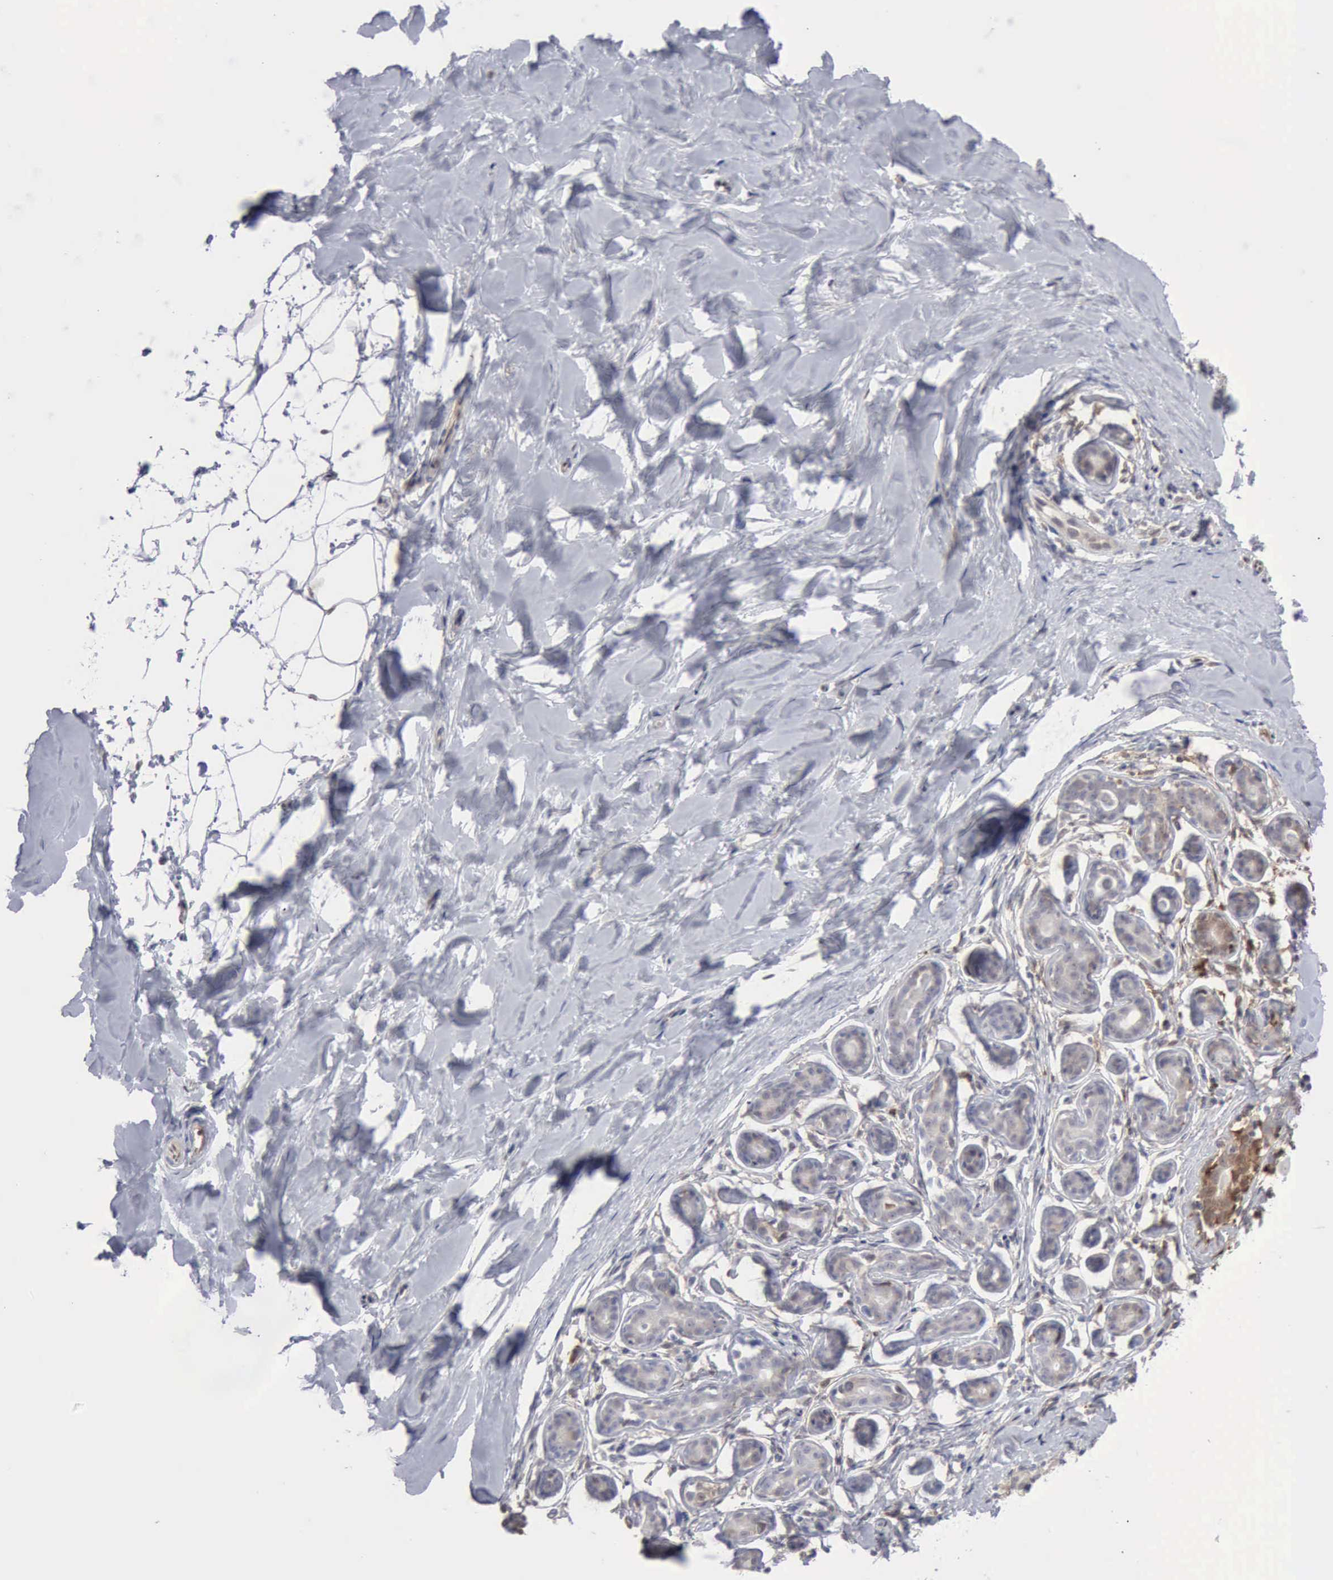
{"staining": {"intensity": "negative", "quantity": "none", "location": "none"}, "tissue": "breast", "cell_type": "Adipocytes", "image_type": "normal", "snomed": [{"axis": "morphology", "description": "Normal tissue, NOS"}, {"axis": "topography", "description": "Breast"}], "caption": "Adipocytes are negative for protein expression in unremarkable human breast. (DAB IHC with hematoxylin counter stain).", "gene": "STAT1", "patient": {"sex": "female", "age": 22}}